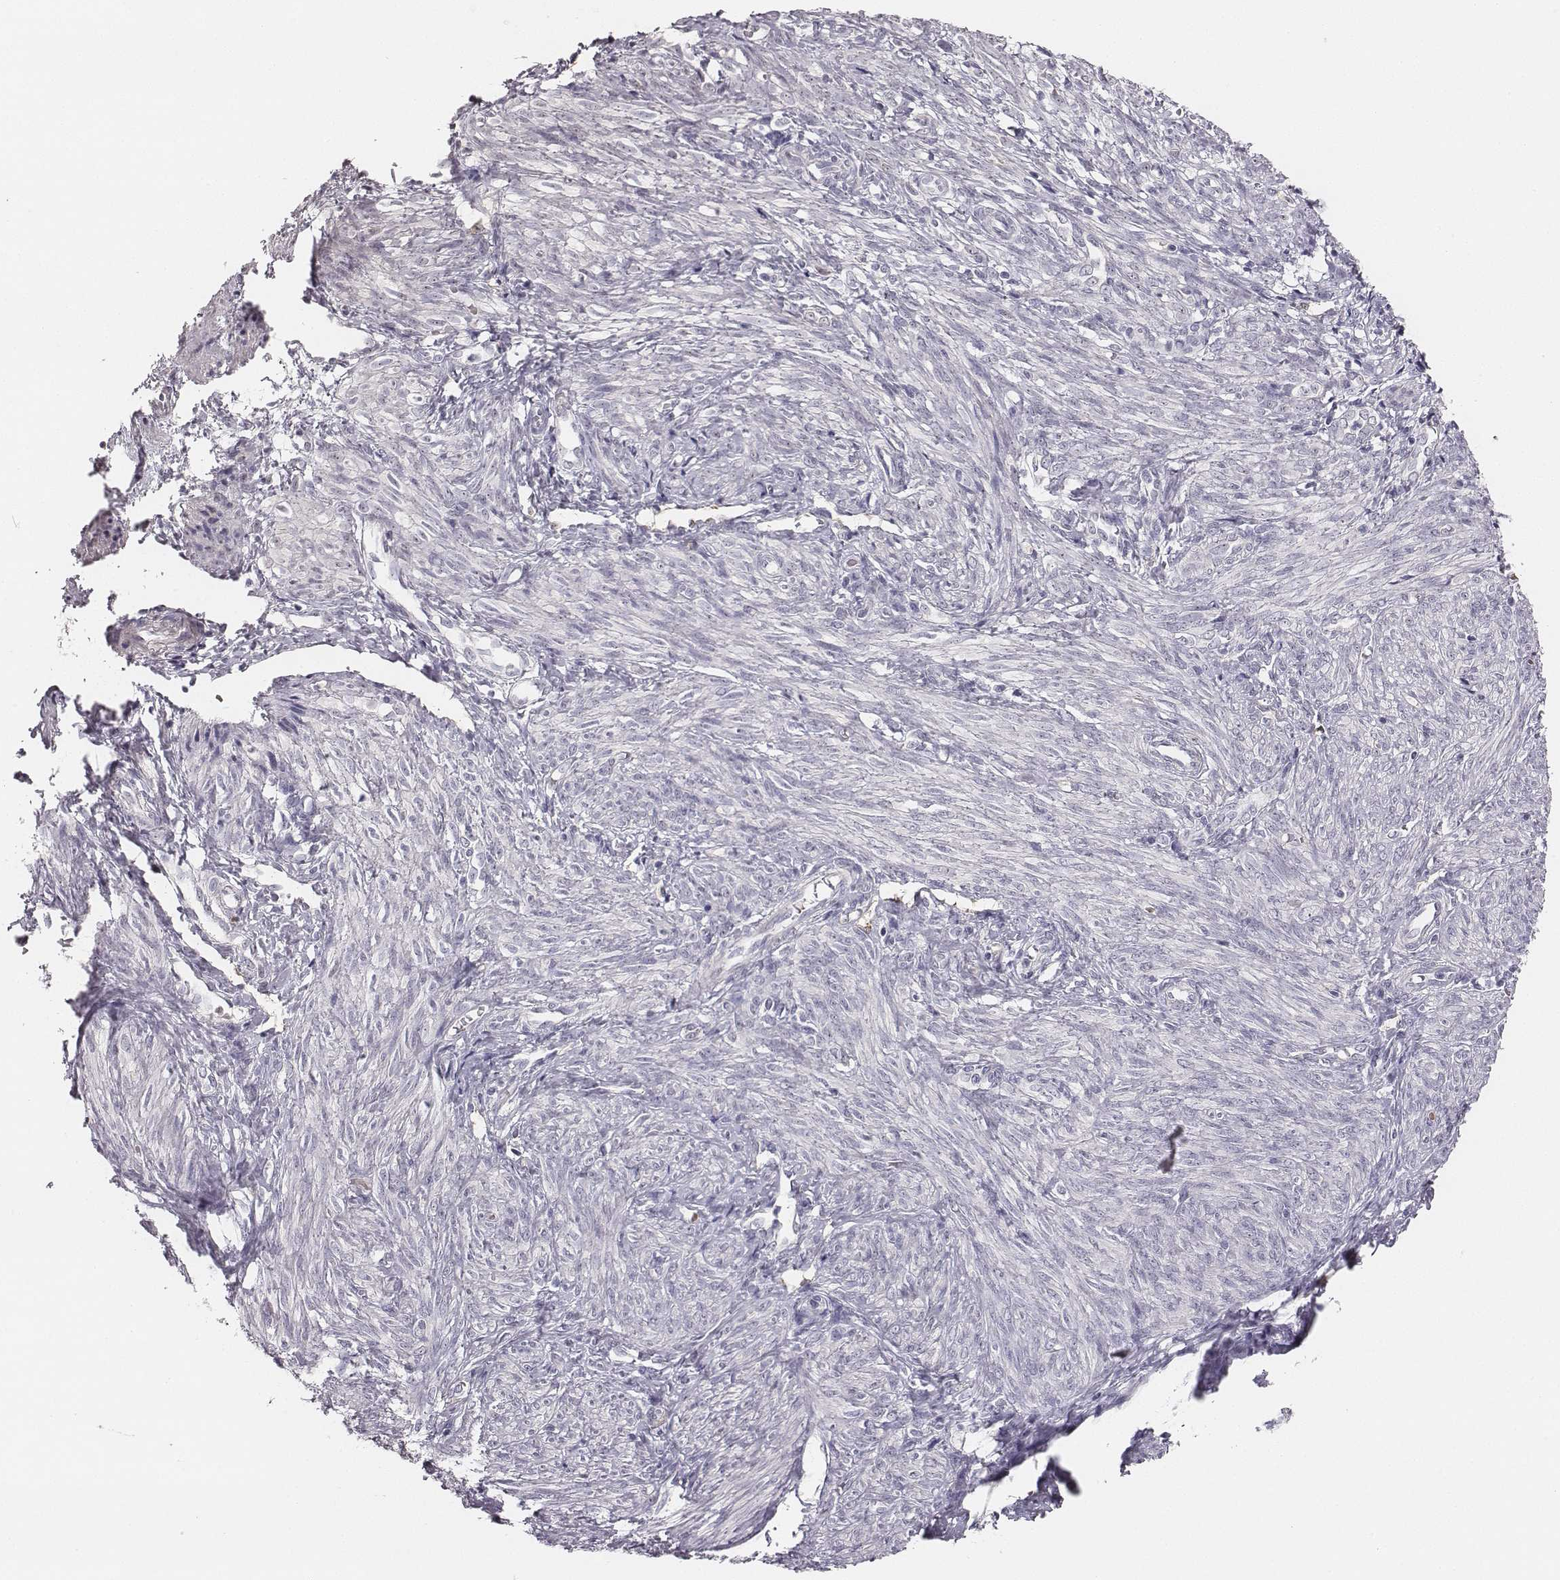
{"staining": {"intensity": "strong", "quantity": "<25%", "location": "nuclear"}, "tissue": "endometrial cancer", "cell_type": "Tumor cells", "image_type": "cancer", "snomed": [{"axis": "morphology", "description": "Adenocarcinoma, NOS"}, {"axis": "topography", "description": "Endometrium"}], "caption": "Immunohistochemical staining of human endometrial cancer (adenocarcinoma) displays strong nuclear protein expression in about <25% of tumor cells.", "gene": "NIFK", "patient": {"sex": "female", "age": 68}}